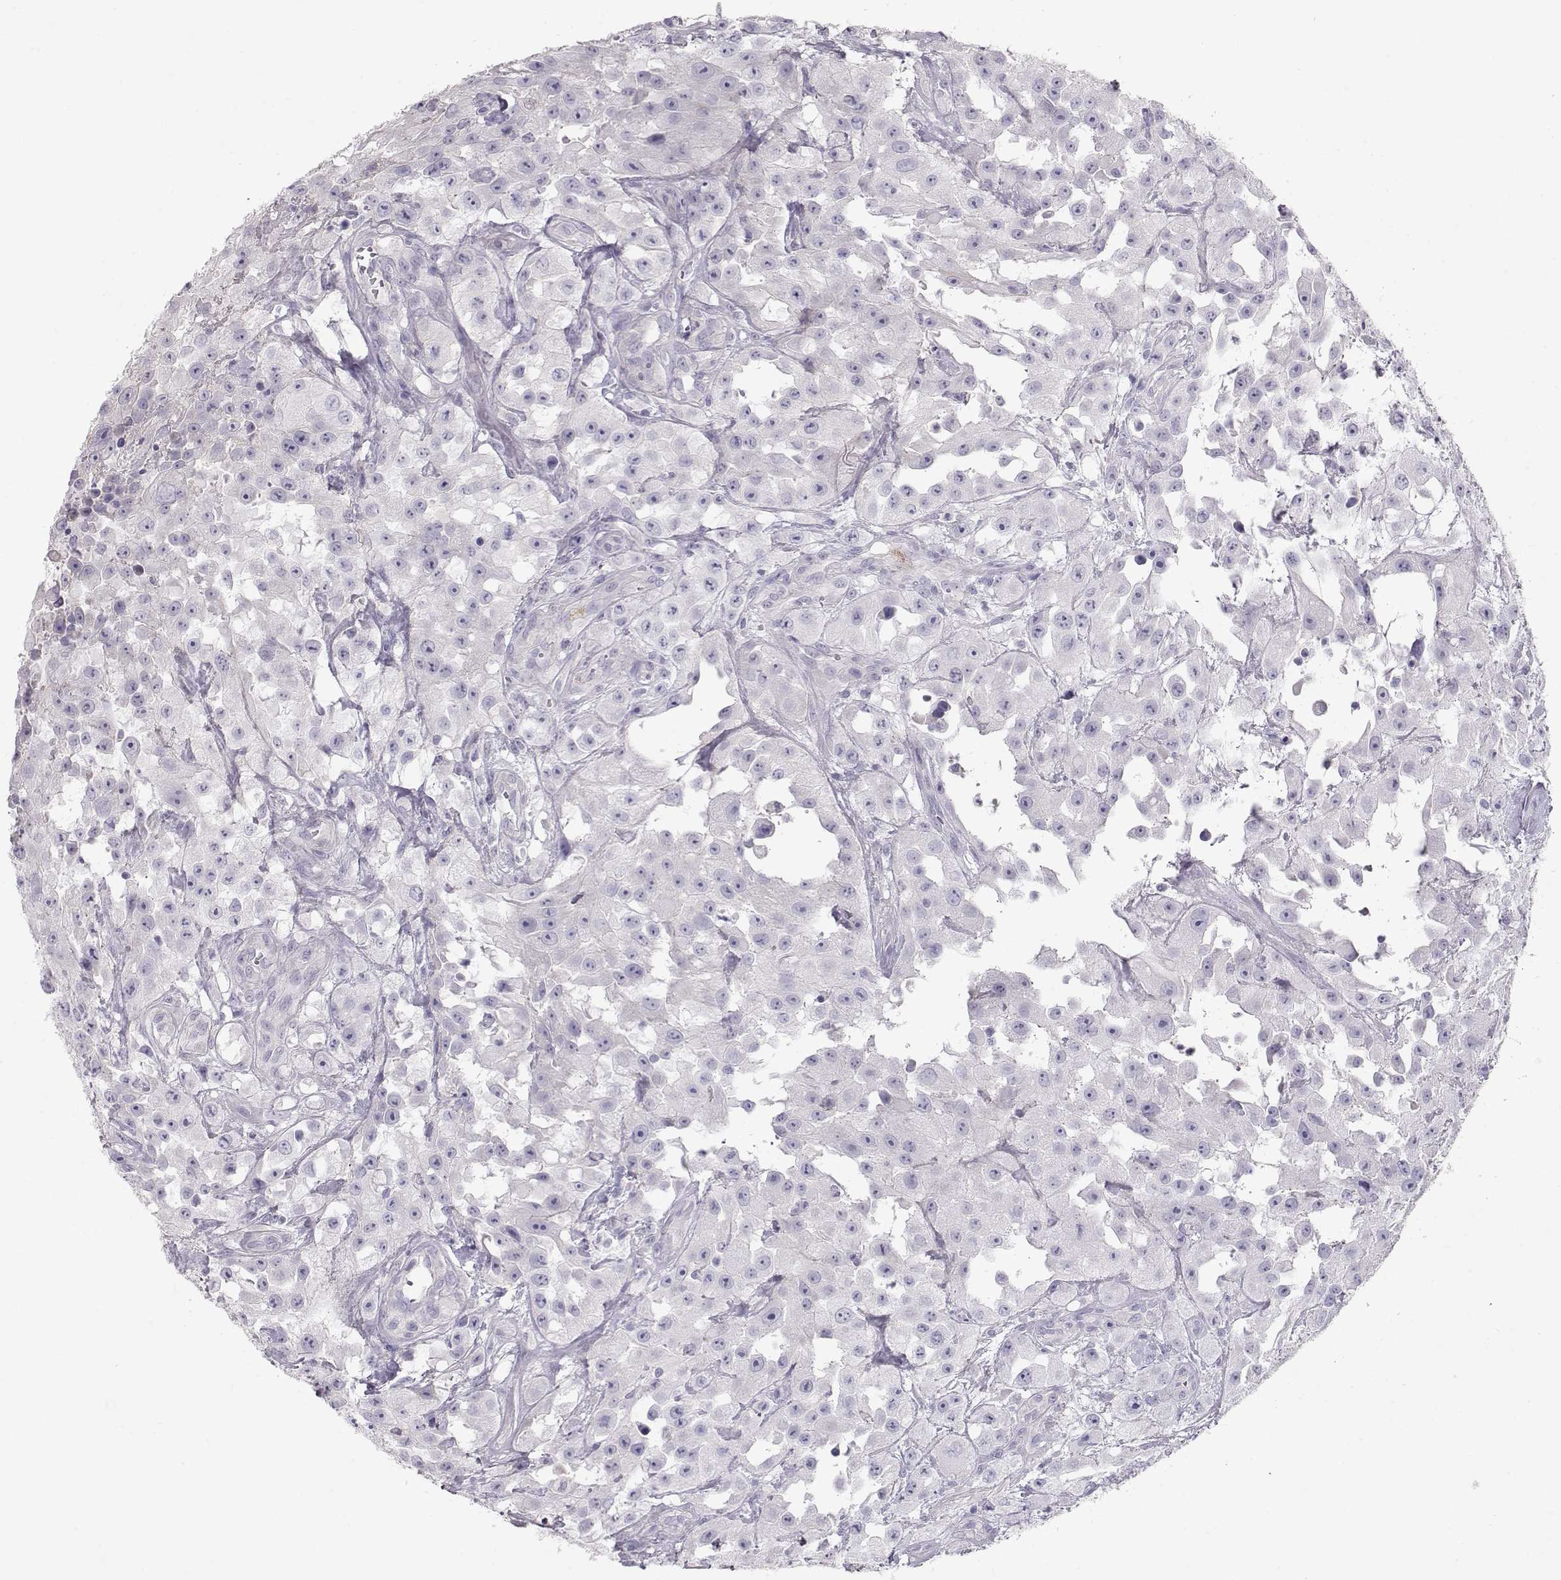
{"staining": {"intensity": "negative", "quantity": "none", "location": "none"}, "tissue": "urothelial cancer", "cell_type": "Tumor cells", "image_type": "cancer", "snomed": [{"axis": "morphology", "description": "Urothelial carcinoma, High grade"}, {"axis": "topography", "description": "Urinary bladder"}], "caption": "High power microscopy micrograph of an immunohistochemistry photomicrograph of urothelial carcinoma (high-grade), revealing no significant staining in tumor cells.", "gene": "SLITRK3", "patient": {"sex": "male", "age": 79}}